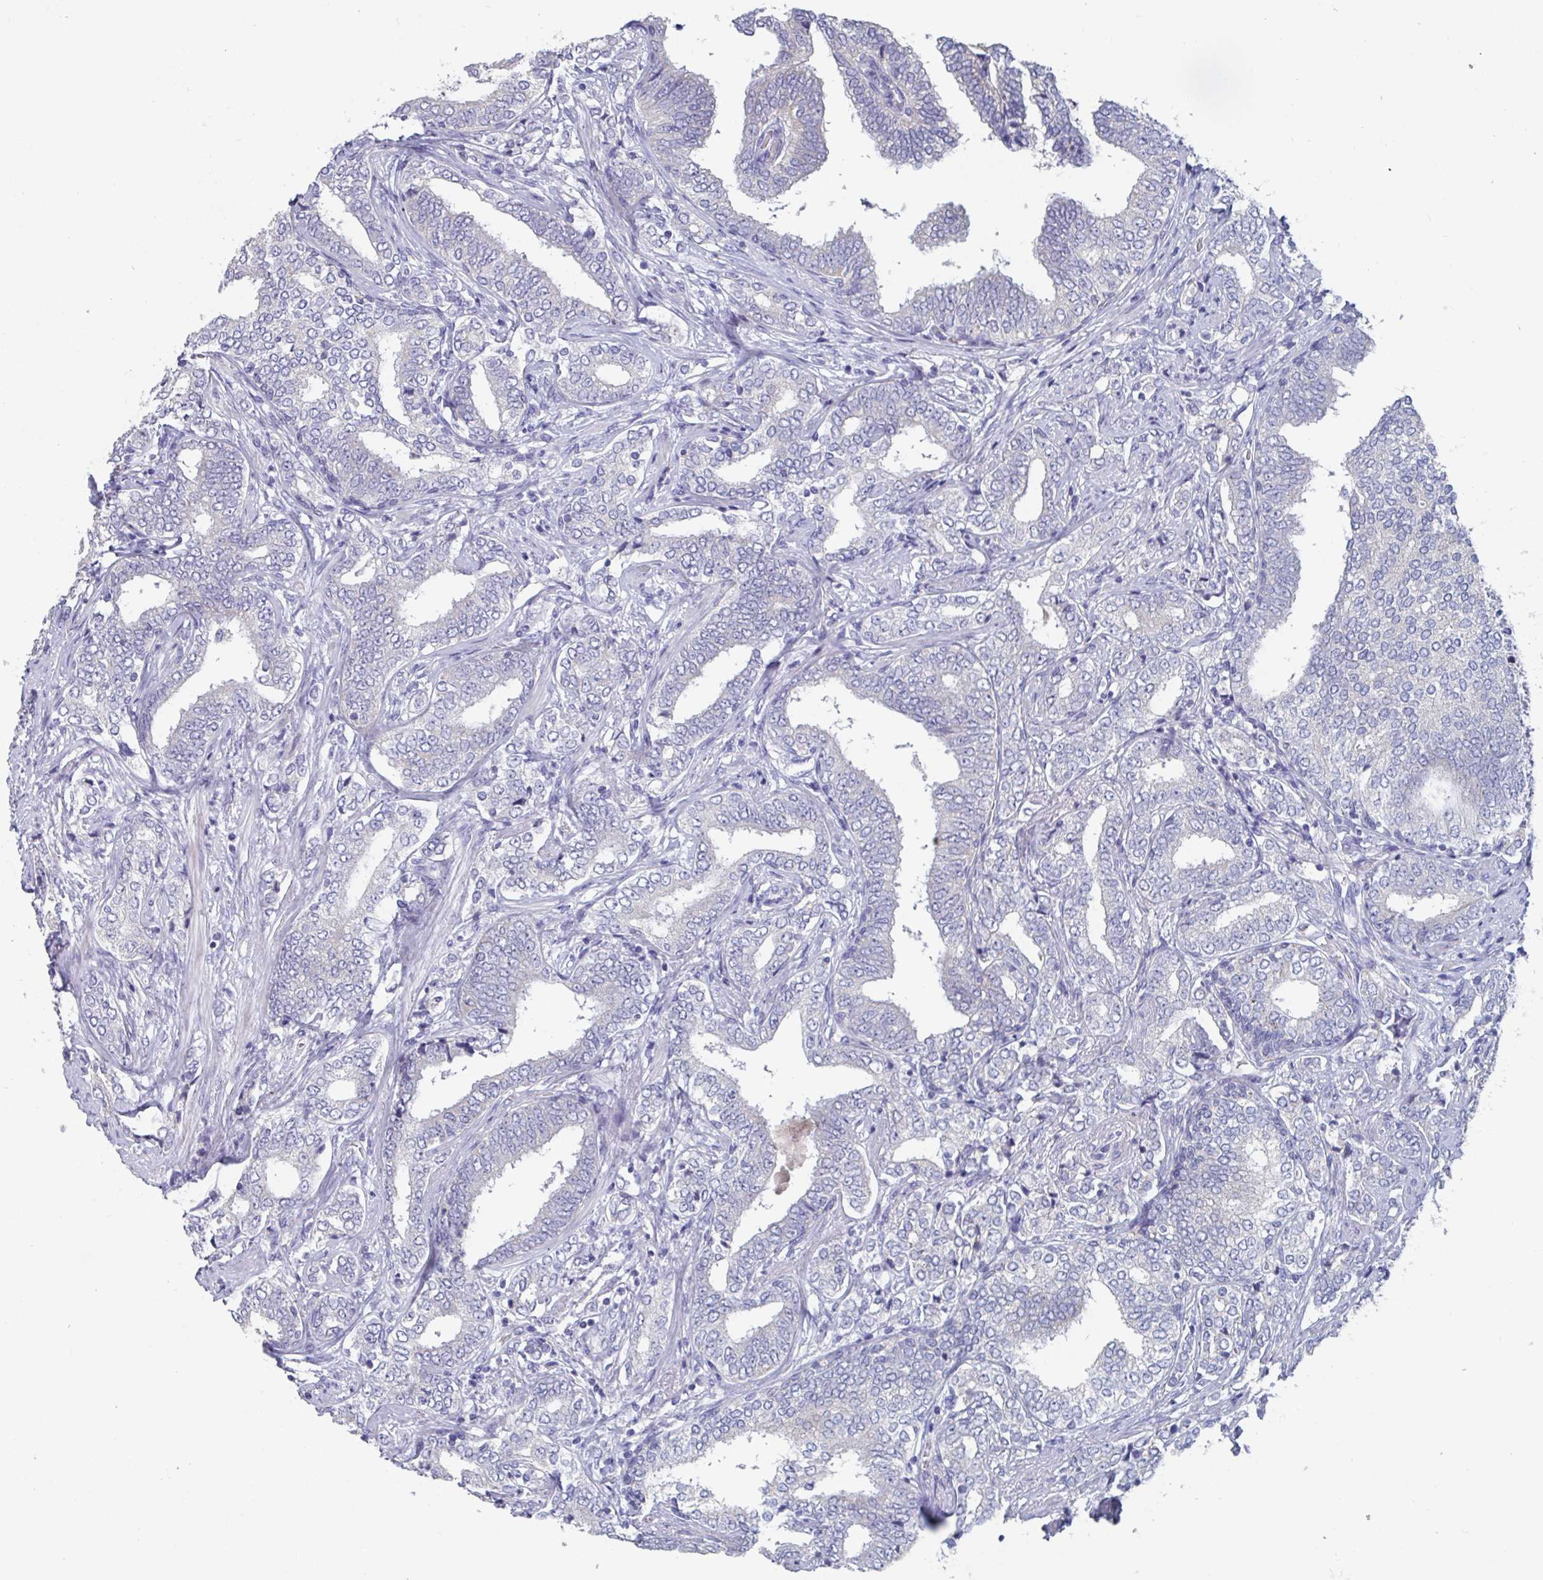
{"staining": {"intensity": "negative", "quantity": "none", "location": "none"}, "tissue": "prostate cancer", "cell_type": "Tumor cells", "image_type": "cancer", "snomed": [{"axis": "morphology", "description": "Adenocarcinoma, High grade"}, {"axis": "topography", "description": "Prostate"}], "caption": "An immunohistochemistry image of prostate cancer (adenocarcinoma (high-grade)) is shown. There is no staining in tumor cells of prostate cancer (adenocarcinoma (high-grade)).", "gene": "ABHD16A", "patient": {"sex": "male", "age": 72}}